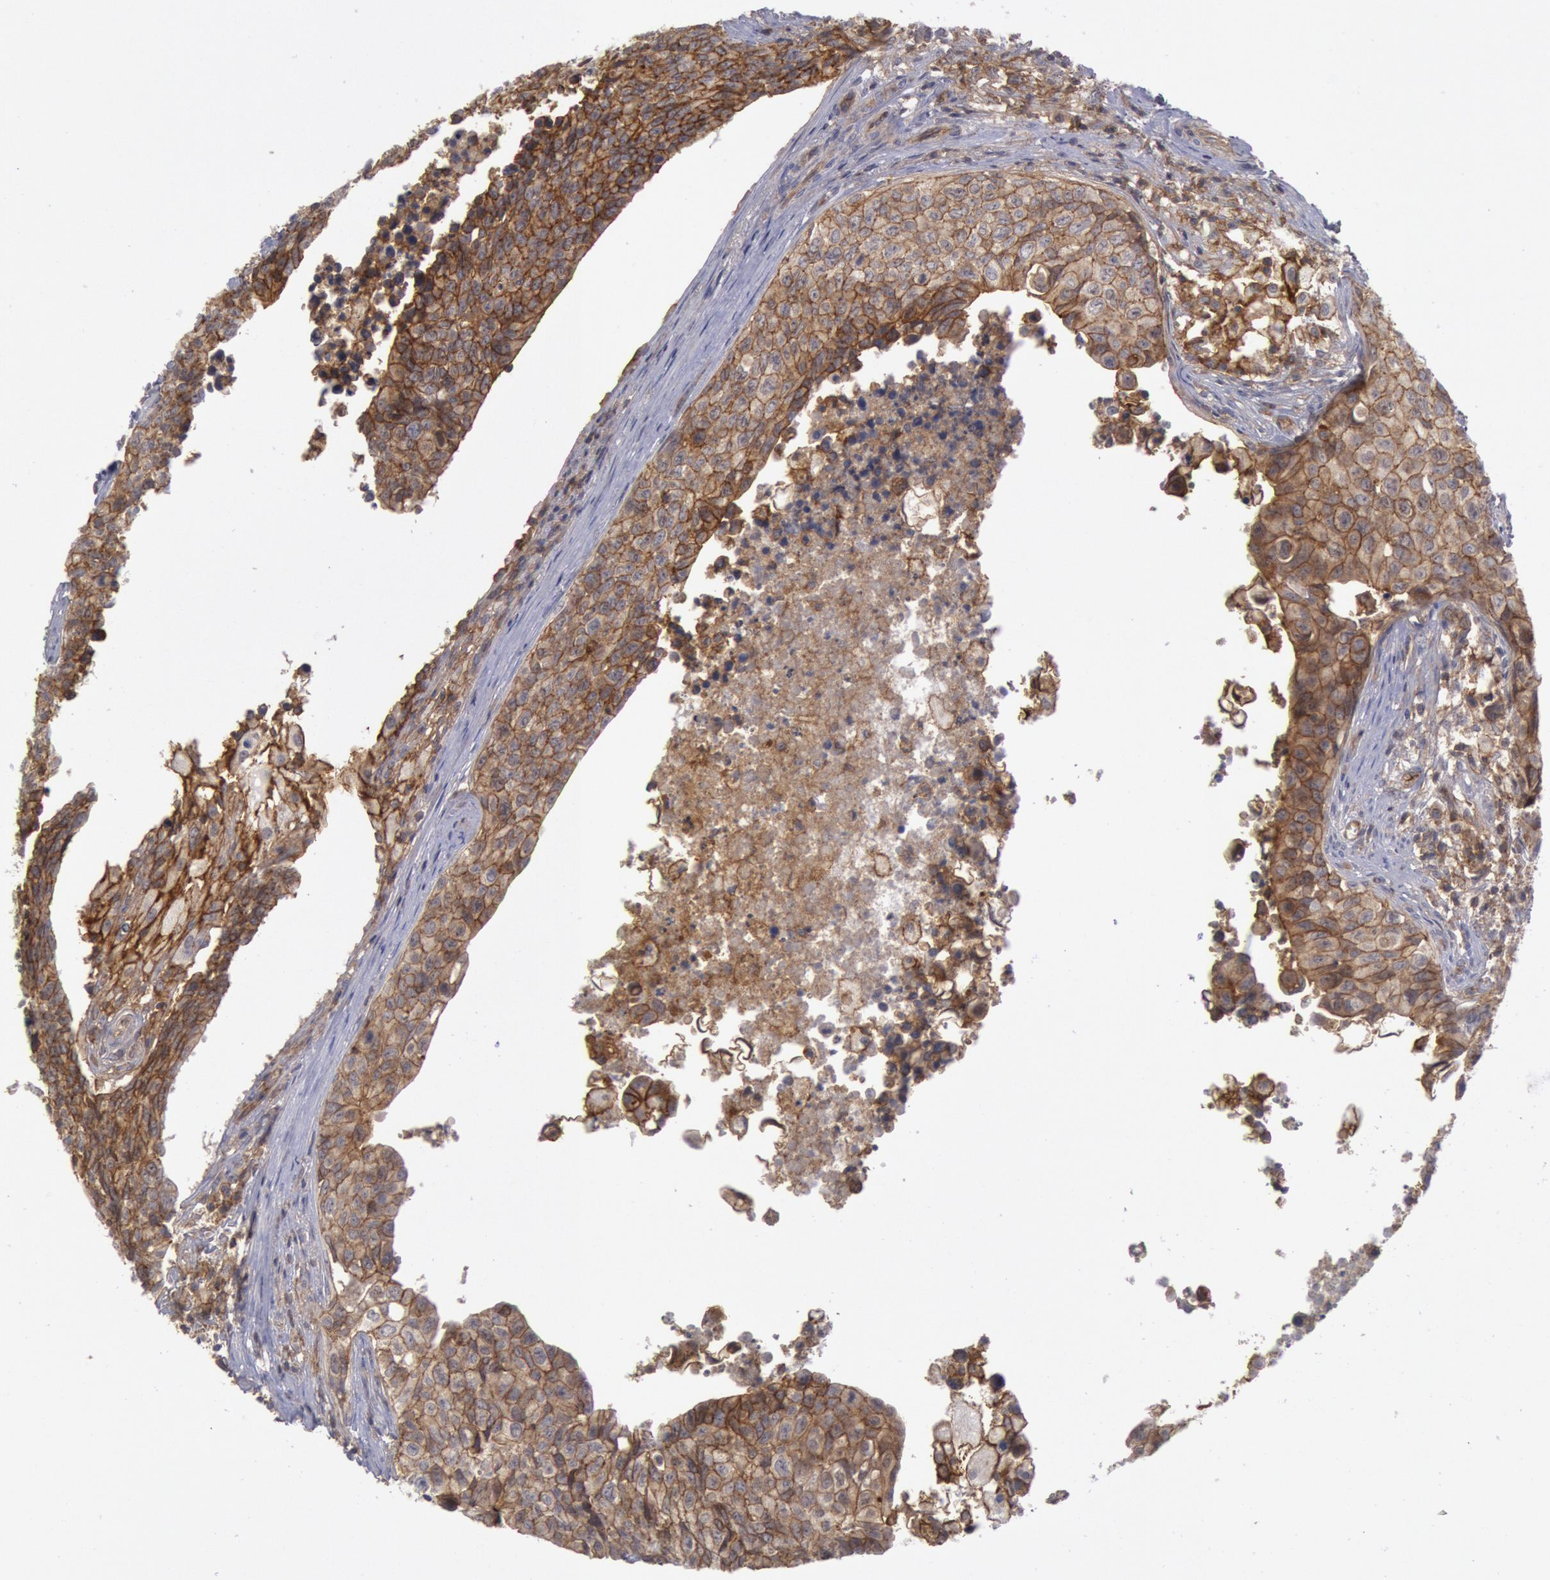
{"staining": {"intensity": "moderate", "quantity": ">75%", "location": "cytoplasmic/membranous"}, "tissue": "urothelial cancer", "cell_type": "Tumor cells", "image_type": "cancer", "snomed": [{"axis": "morphology", "description": "Urothelial carcinoma, High grade"}, {"axis": "topography", "description": "Urinary bladder"}], "caption": "The micrograph displays a brown stain indicating the presence of a protein in the cytoplasmic/membranous of tumor cells in high-grade urothelial carcinoma.", "gene": "STX4", "patient": {"sex": "male", "age": 81}}